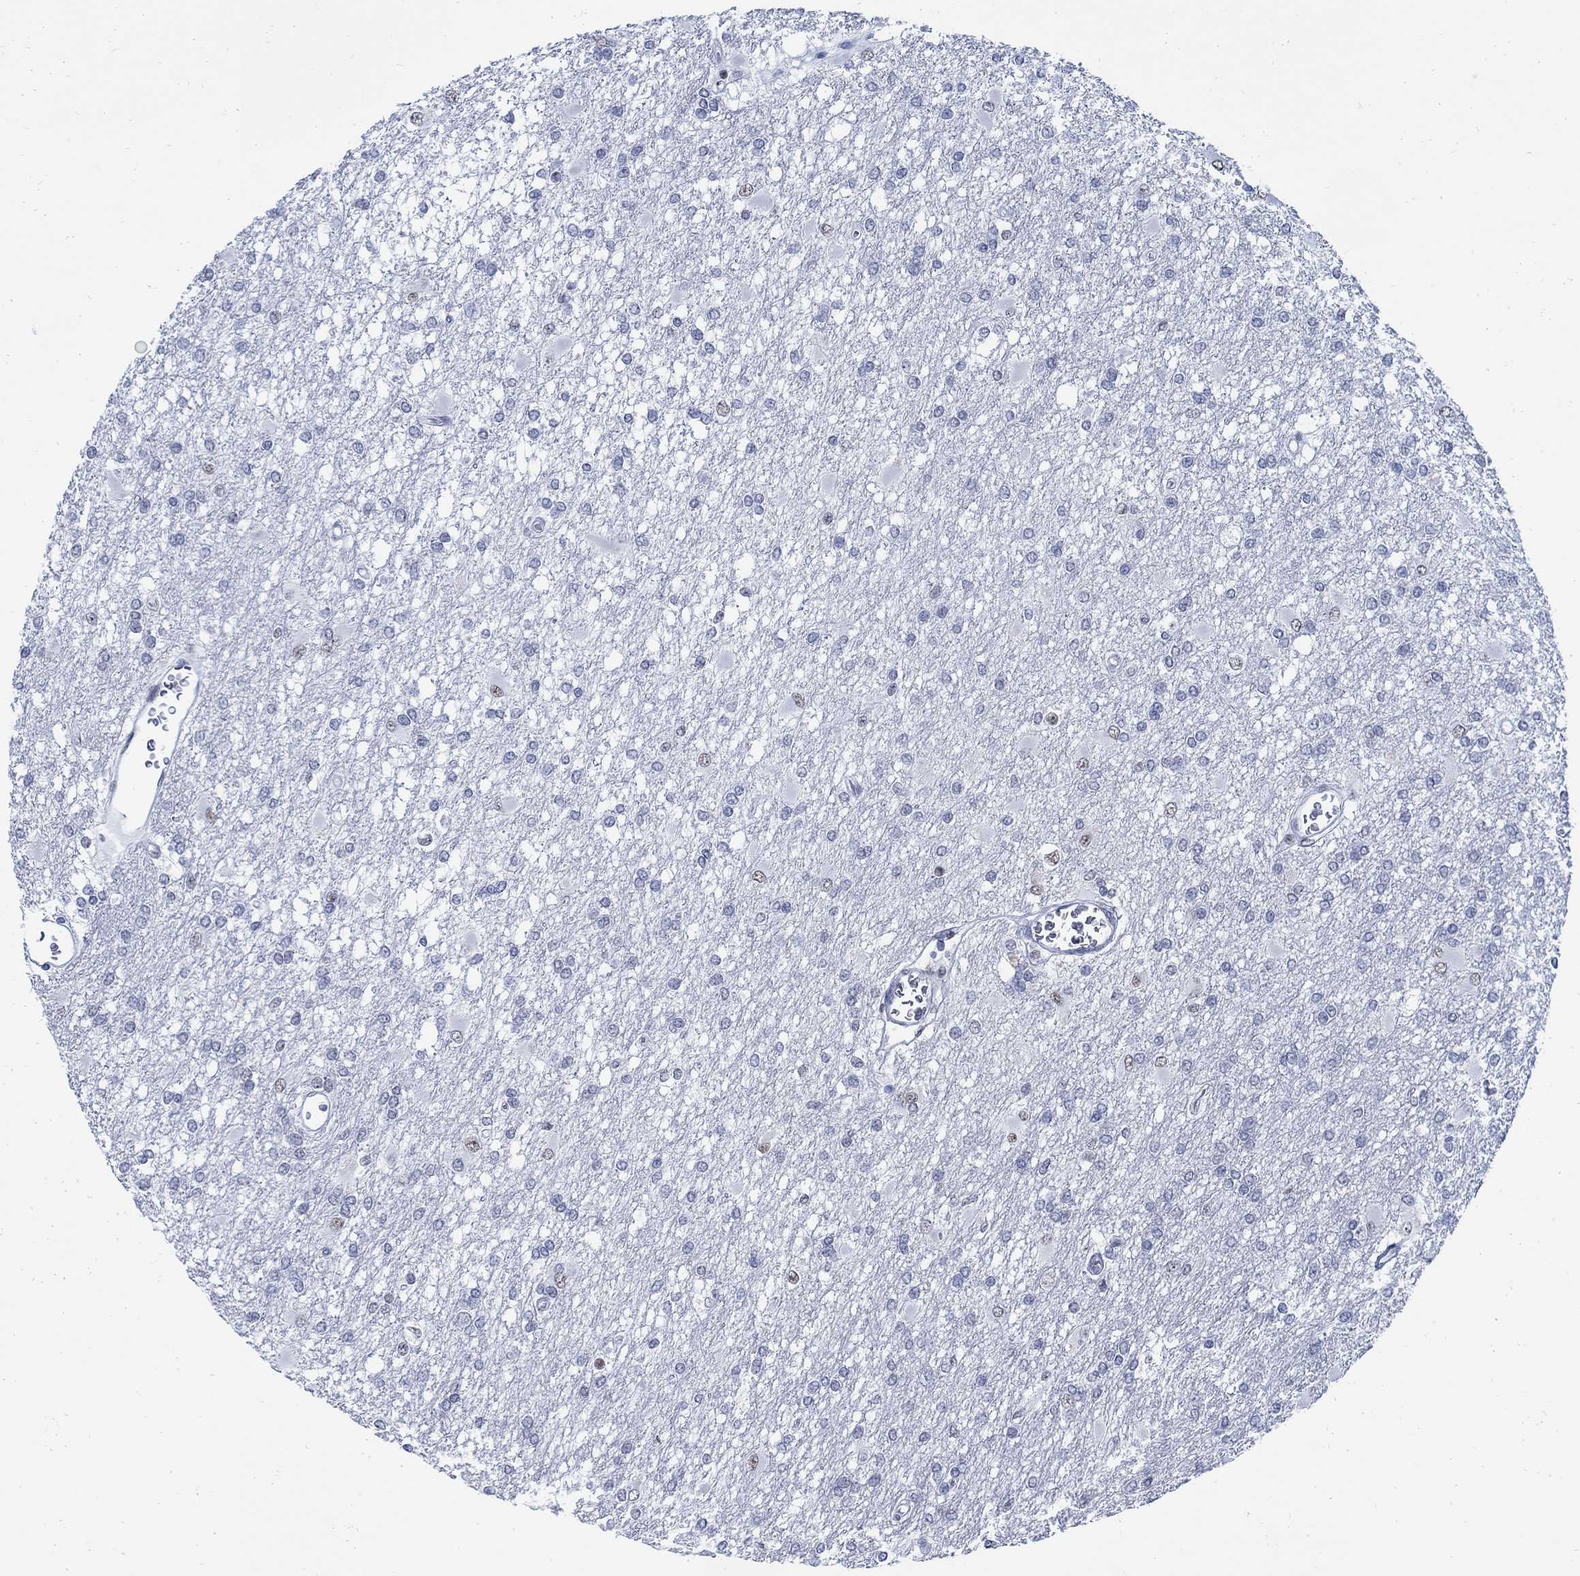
{"staining": {"intensity": "negative", "quantity": "none", "location": "none"}, "tissue": "glioma", "cell_type": "Tumor cells", "image_type": "cancer", "snomed": [{"axis": "morphology", "description": "Glioma, malignant, High grade"}, {"axis": "topography", "description": "Cerebral cortex"}], "caption": "Human glioma stained for a protein using immunohistochemistry reveals no positivity in tumor cells.", "gene": "DLK1", "patient": {"sex": "male", "age": 79}}